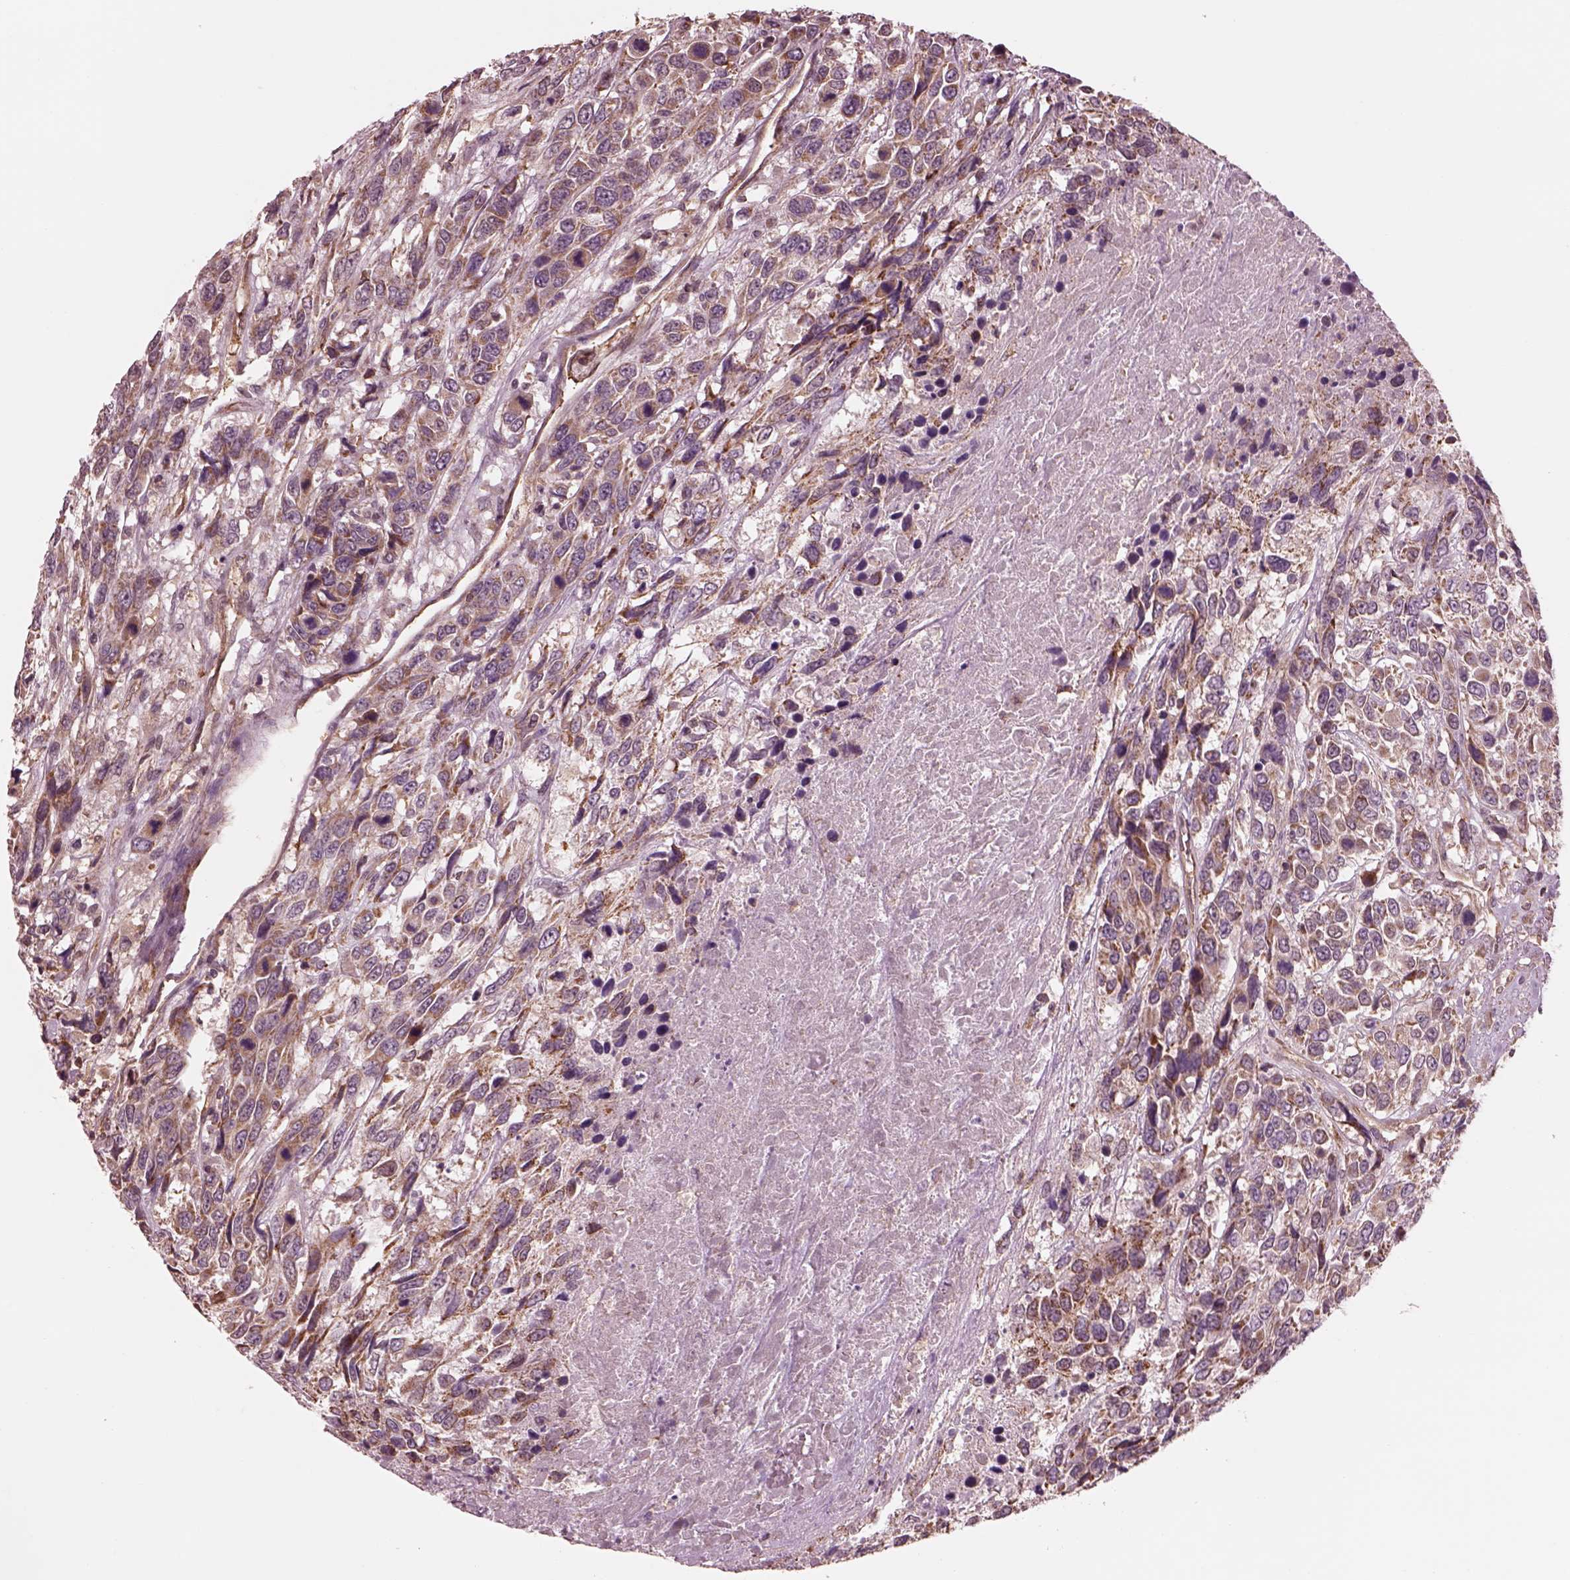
{"staining": {"intensity": "moderate", "quantity": "25%-75%", "location": "cytoplasmic/membranous"}, "tissue": "urothelial cancer", "cell_type": "Tumor cells", "image_type": "cancer", "snomed": [{"axis": "morphology", "description": "Urothelial carcinoma, High grade"}, {"axis": "topography", "description": "Urinary bladder"}], "caption": "Immunohistochemistry (DAB (3,3'-diaminobenzidine)) staining of urothelial carcinoma (high-grade) shows moderate cytoplasmic/membranous protein positivity in about 25%-75% of tumor cells. (DAB IHC, brown staining for protein, blue staining for nuclei).", "gene": "STK33", "patient": {"sex": "female", "age": 70}}